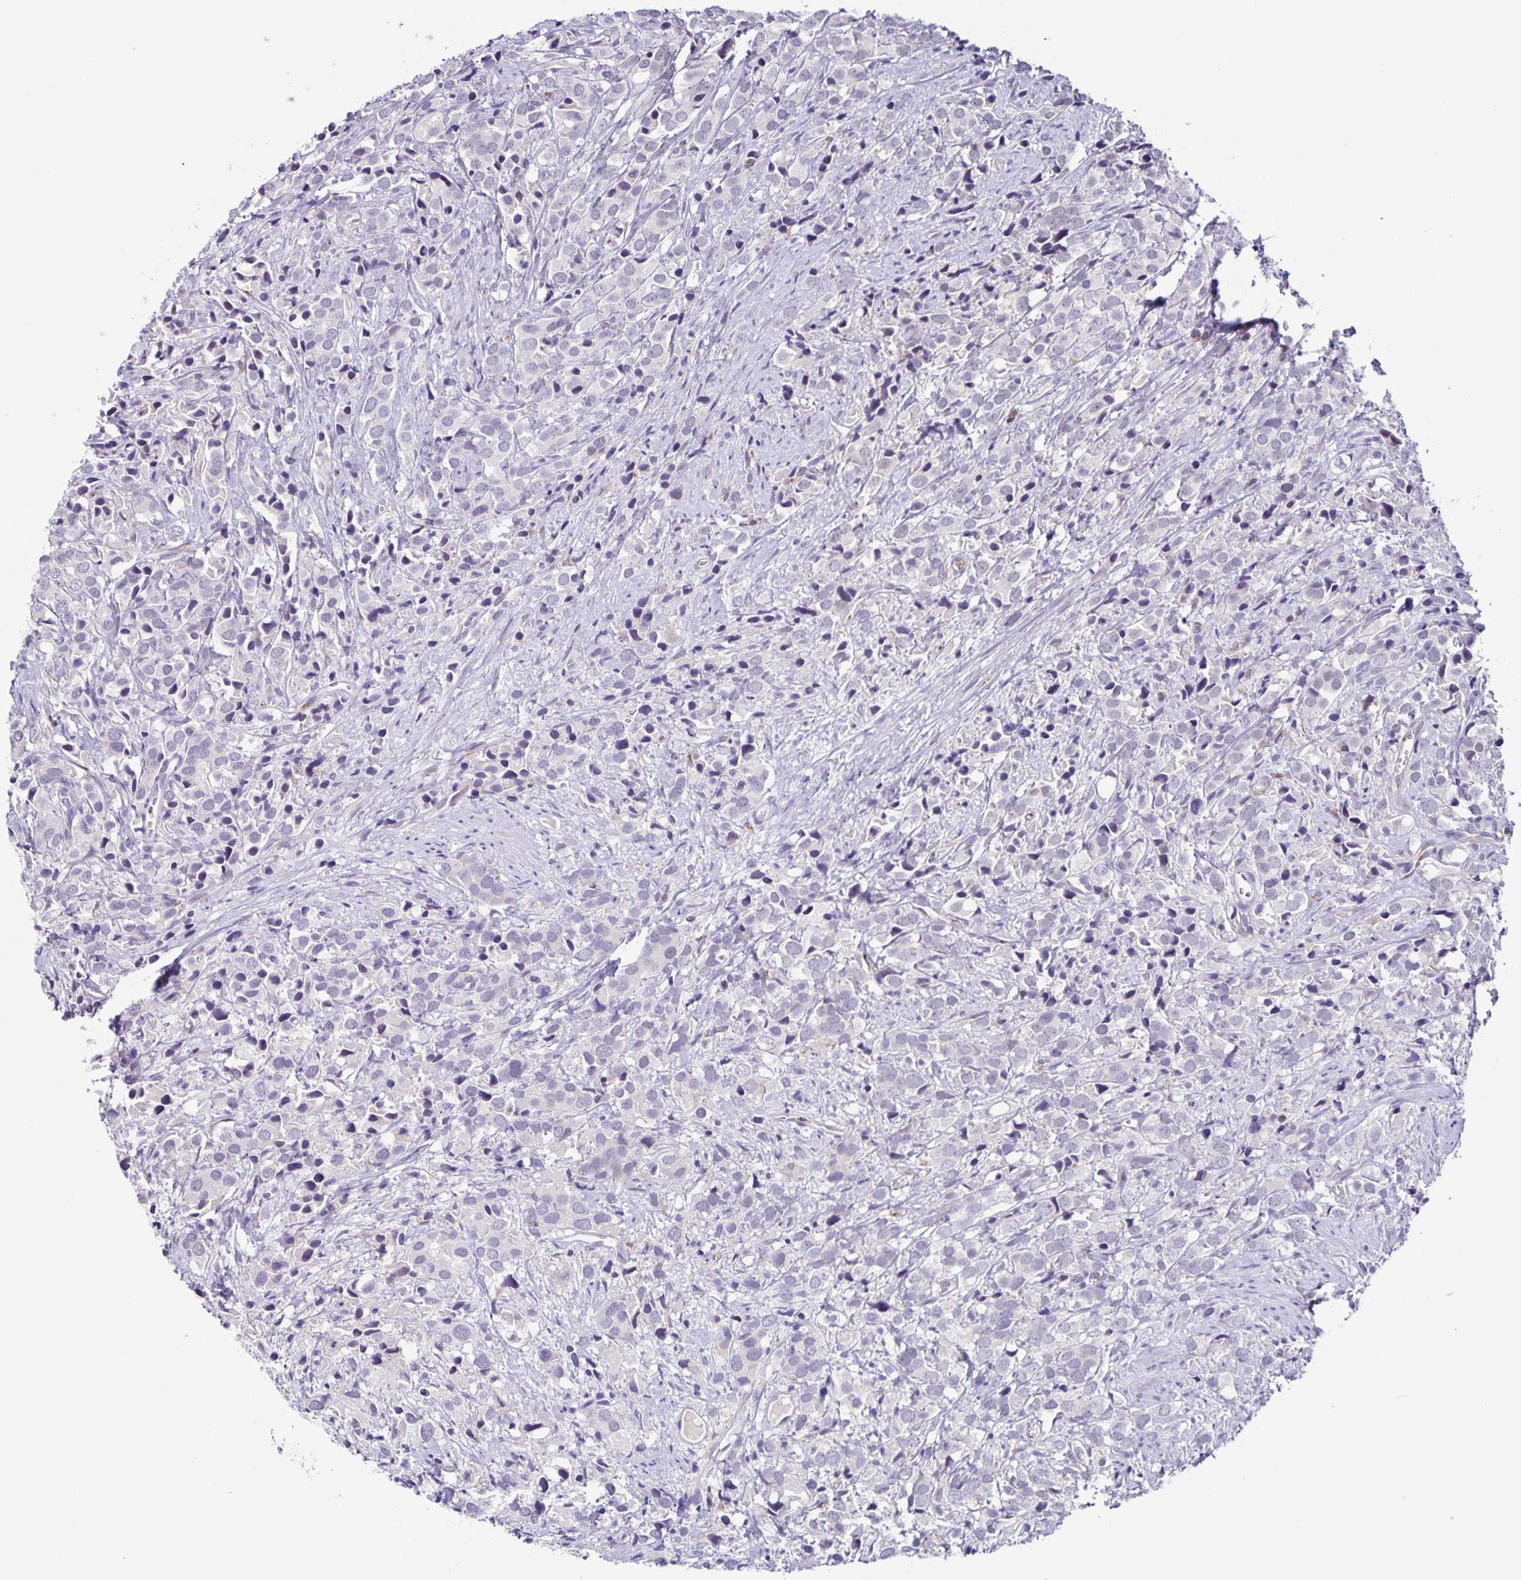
{"staining": {"intensity": "negative", "quantity": "none", "location": "none"}, "tissue": "prostate cancer", "cell_type": "Tumor cells", "image_type": "cancer", "snomed": [{"axis": "morphology", "description": "Adenocarcinoma, High grade"}, {"axis": "topography", "description": "Prostate"}], "caption": "Histopathology image shows no protein positivity in tumor cells of prostate cancer tissue.", "gene": "STPG4", "patient": {"sex": "male", "age": 86}}